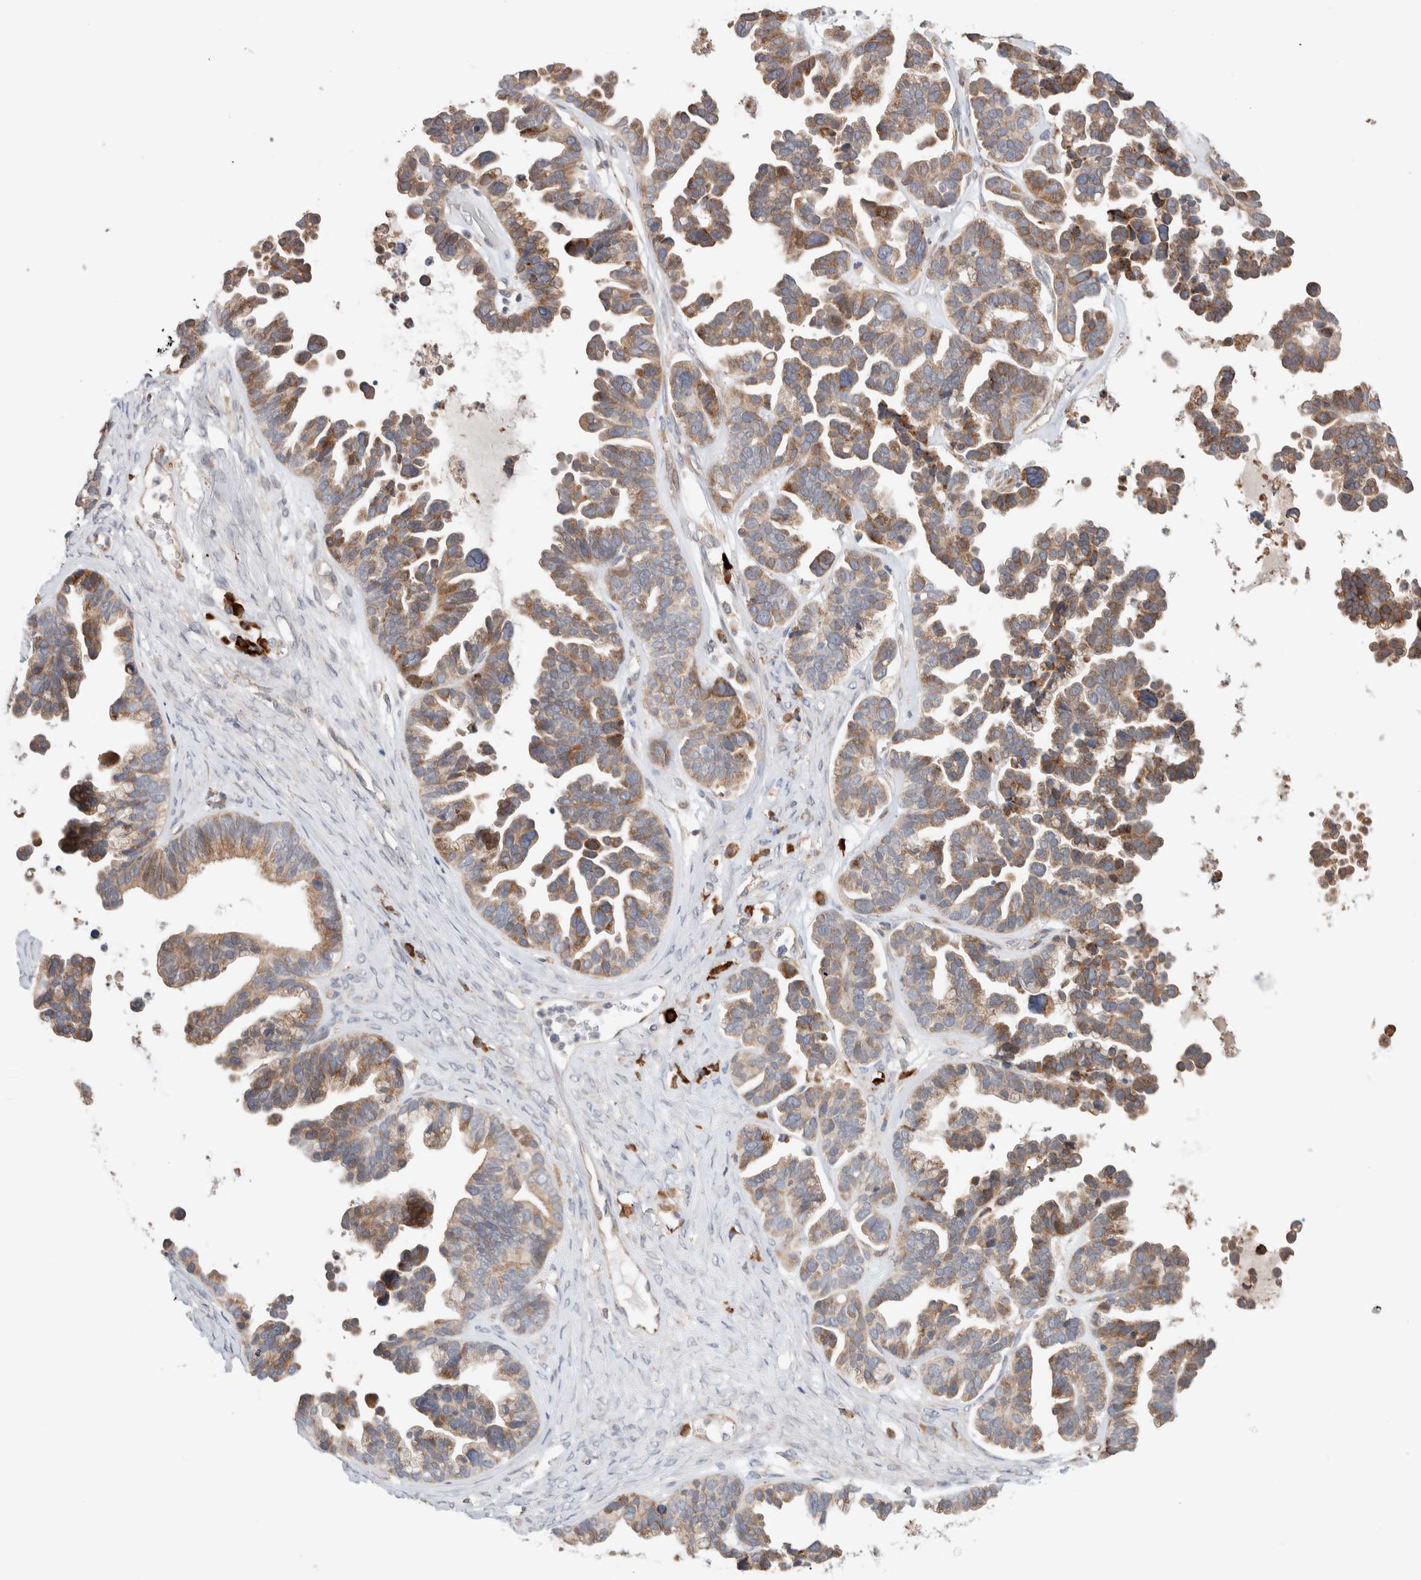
{"staining": {"intensity": "moderate", "quantity": ">75%", "location": "cytoplasmic/membranous"}, "tissue": "ovarian cancer", "cell_type": "Tumor cells", "image_type": "cancer", "snomed": [{"axis": "morphology", "description": "Cystadenocarcinoma, serous, NOS"}, {"axis": "topography", "description": "Ovary"}], "caption": "This histopathology image exhibits IHC staining of ovarian serous cystadenocarcinoma, with medium moderate cytoplasmic/membranous staining in about >75% of tumor cells.", "gene": "ADCY8", "patient": {"sex": "female", "age": 56}}